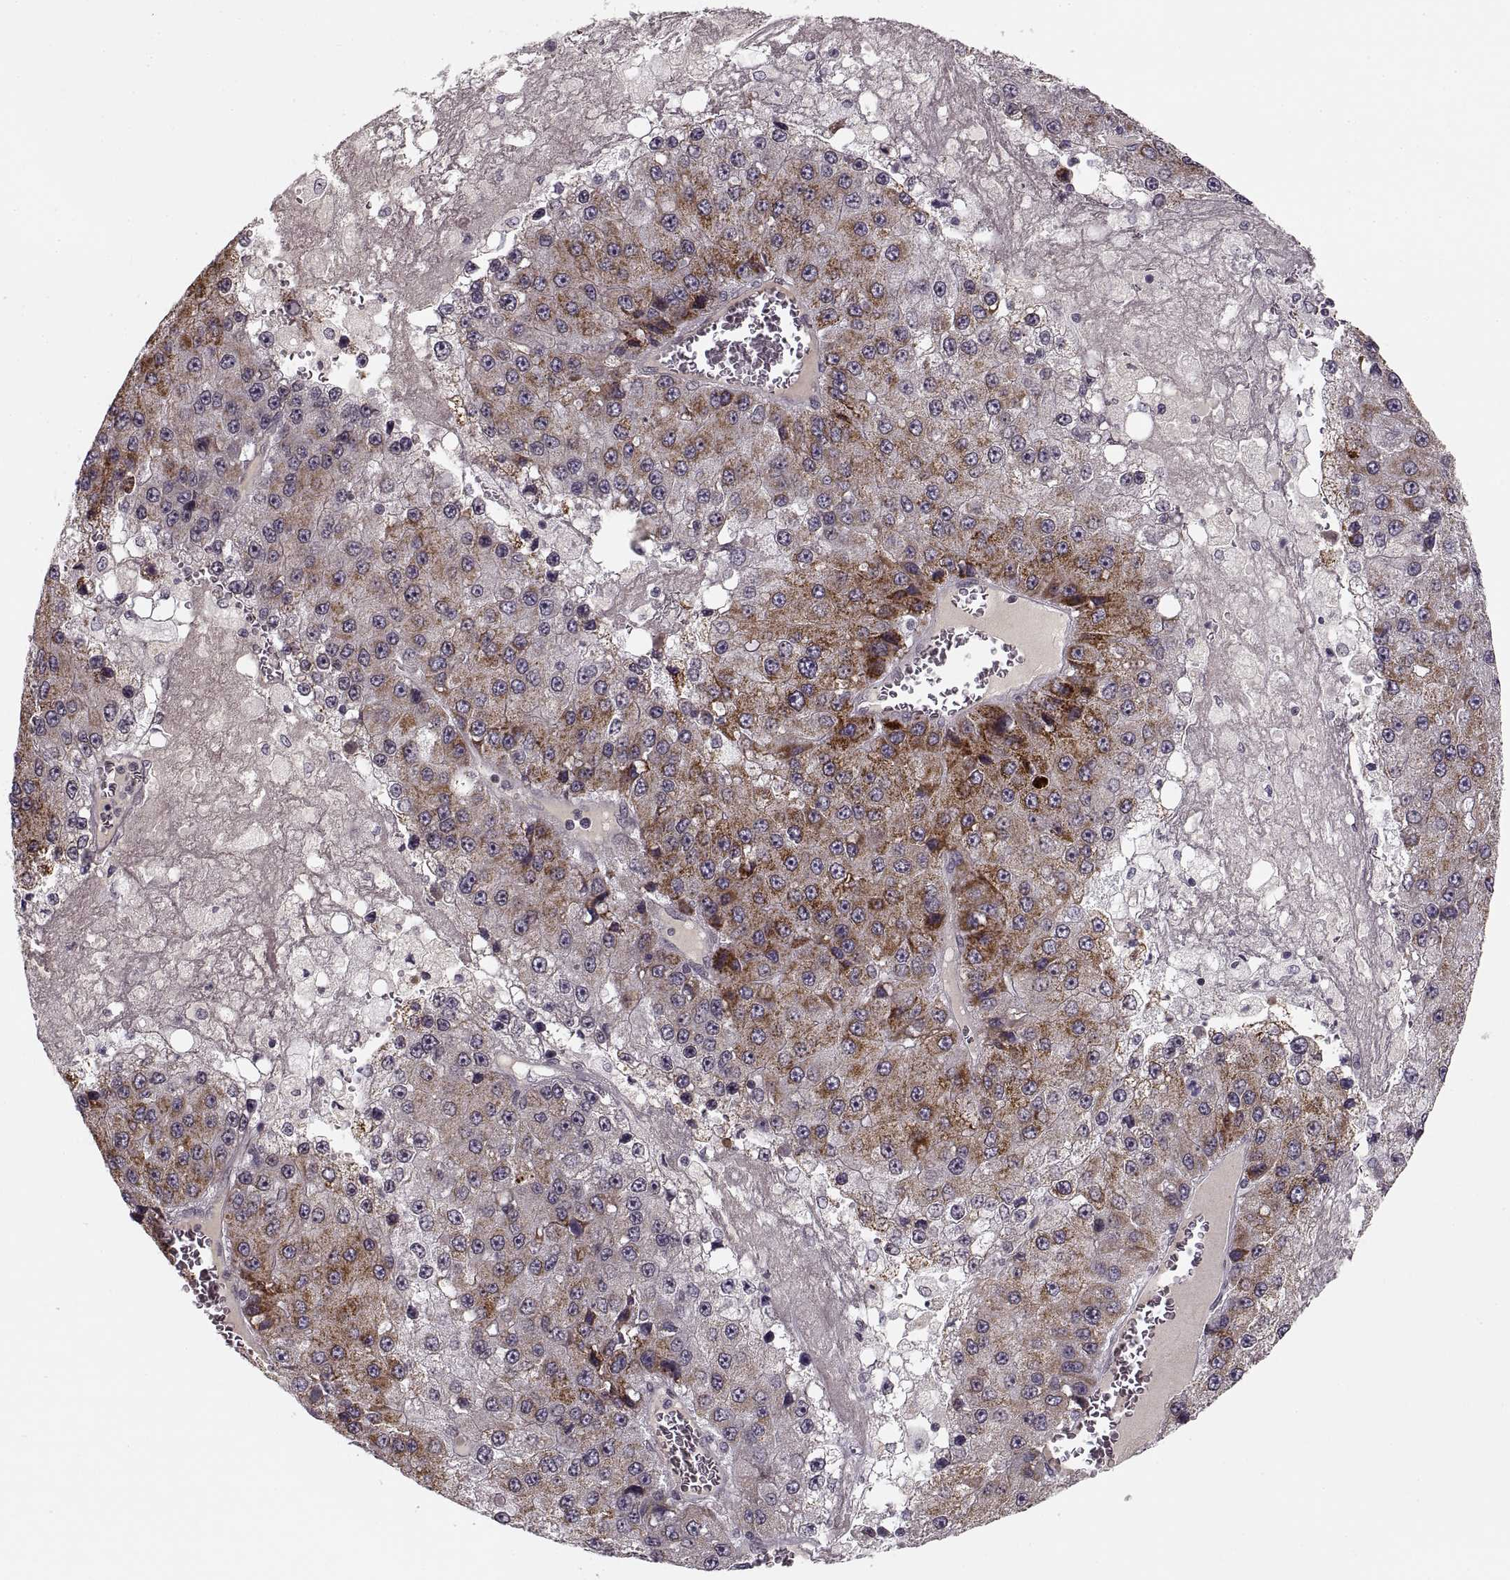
{"staining": {"intensity": "moderate", "quantity": "25%-75%", "location": "cytoplasmic/membranous"}, "tissue": "liver cancer", "cell_type": "Tumor cells", "image_type": "cancer", "snomed": [{"axis": "morphology", "description": "Carcinoma, Hepatocellular, NOS"}, {"axis": "topography", "description": "Liver"}], "caption": "Tumor cells reveal medium levels of moderate cytoplasmic/membranous positivity in approximately 25%-75% of cells in human liver cancer. (brown staining indicates protein expression, while blue staining denotes nuclei).", "gene": "ASIC3", "patient": {"sex": "female", "age": 73}}